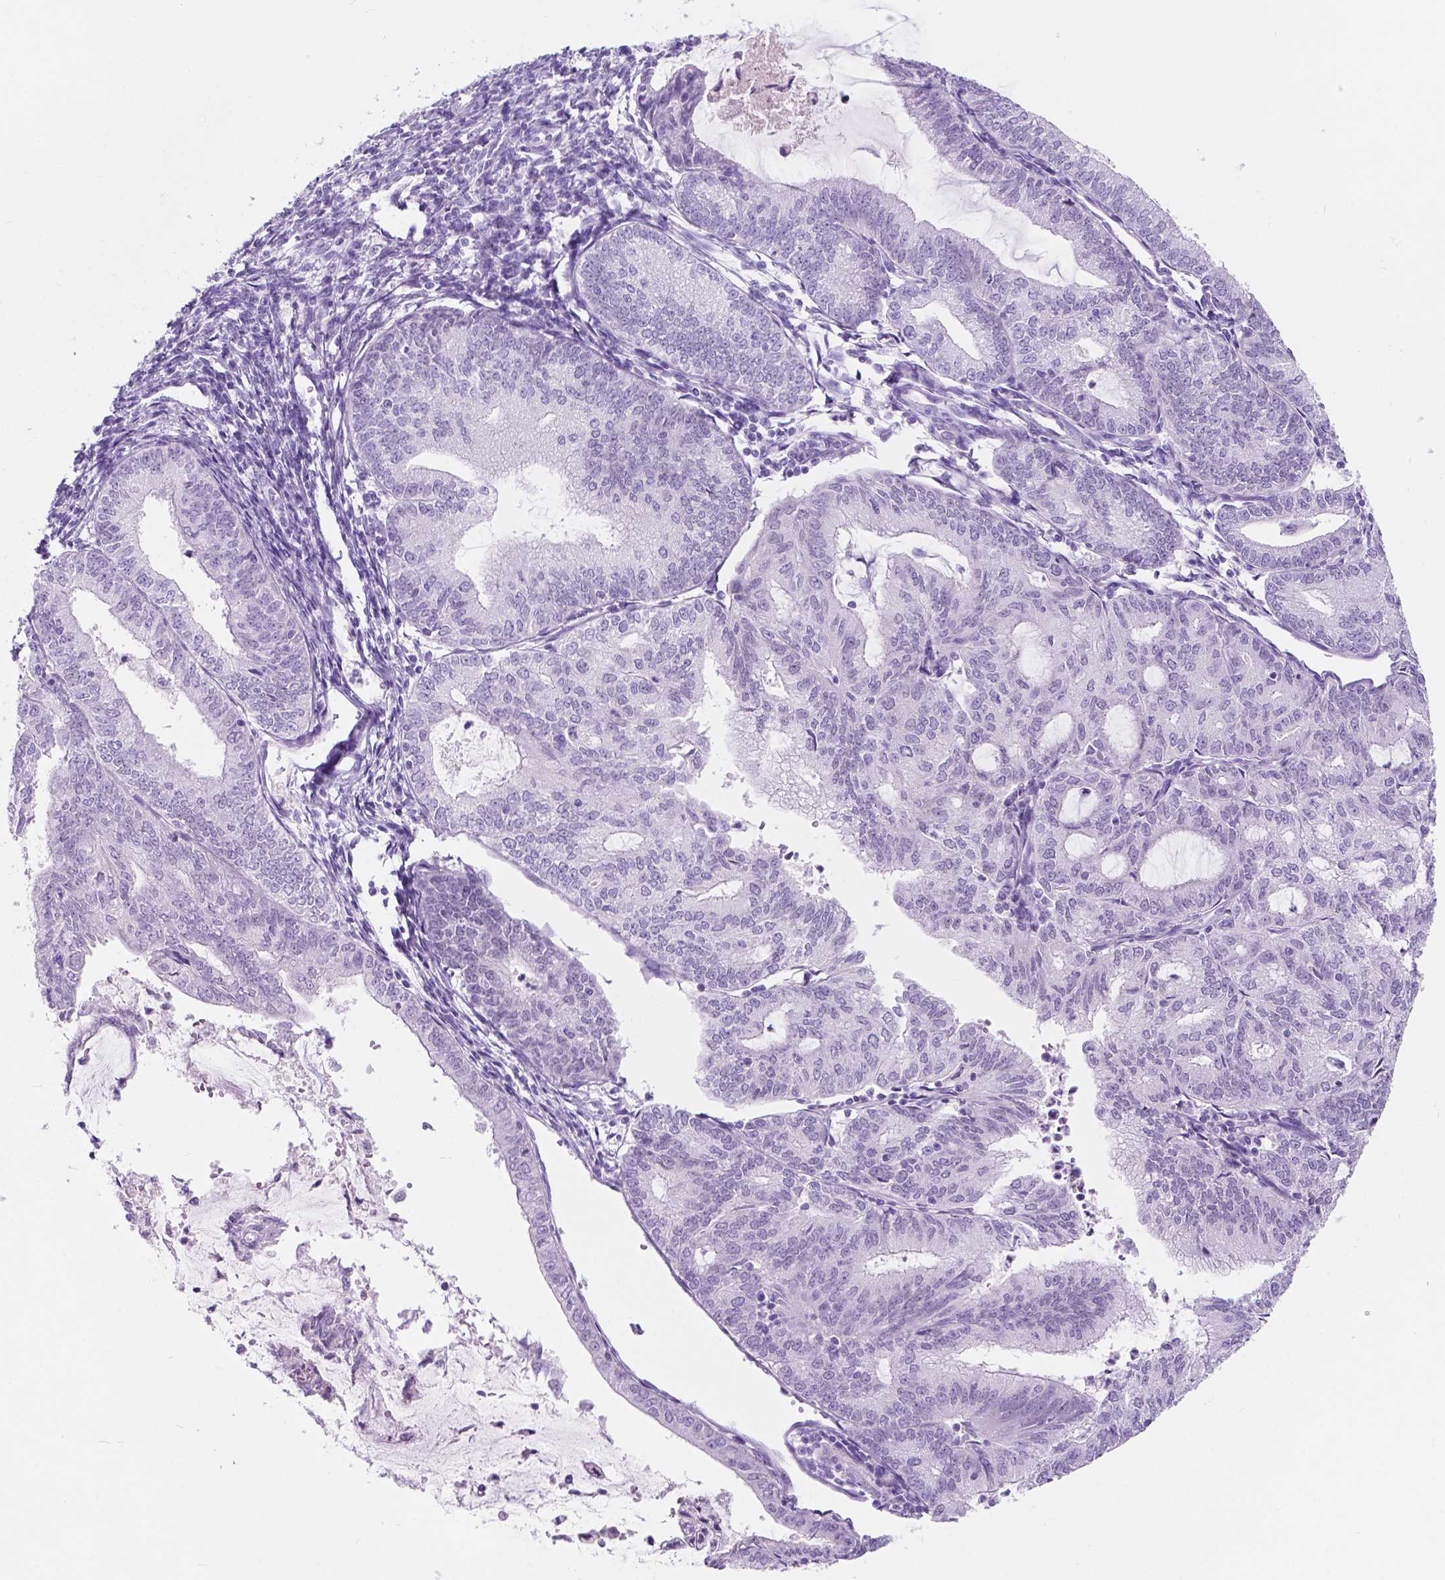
{"staining": {"intensity": "negative", "quantity": "none", "location": "none"}, "tissue": "endometrial cancer", "cell_type": "Tumor cells", "image_type": "cancer", "snomed": [{"axis": "morphology", "description": "Adenocarcinoma, NOS"}, {"axis": "topography", "description": "Endometrium"}], "caption": "Tumor cells show no significant protein expression in adenocarcinoma (endometrial).", "gene": "CUZD1", "patient": {"sex": "female", "age": 70}}